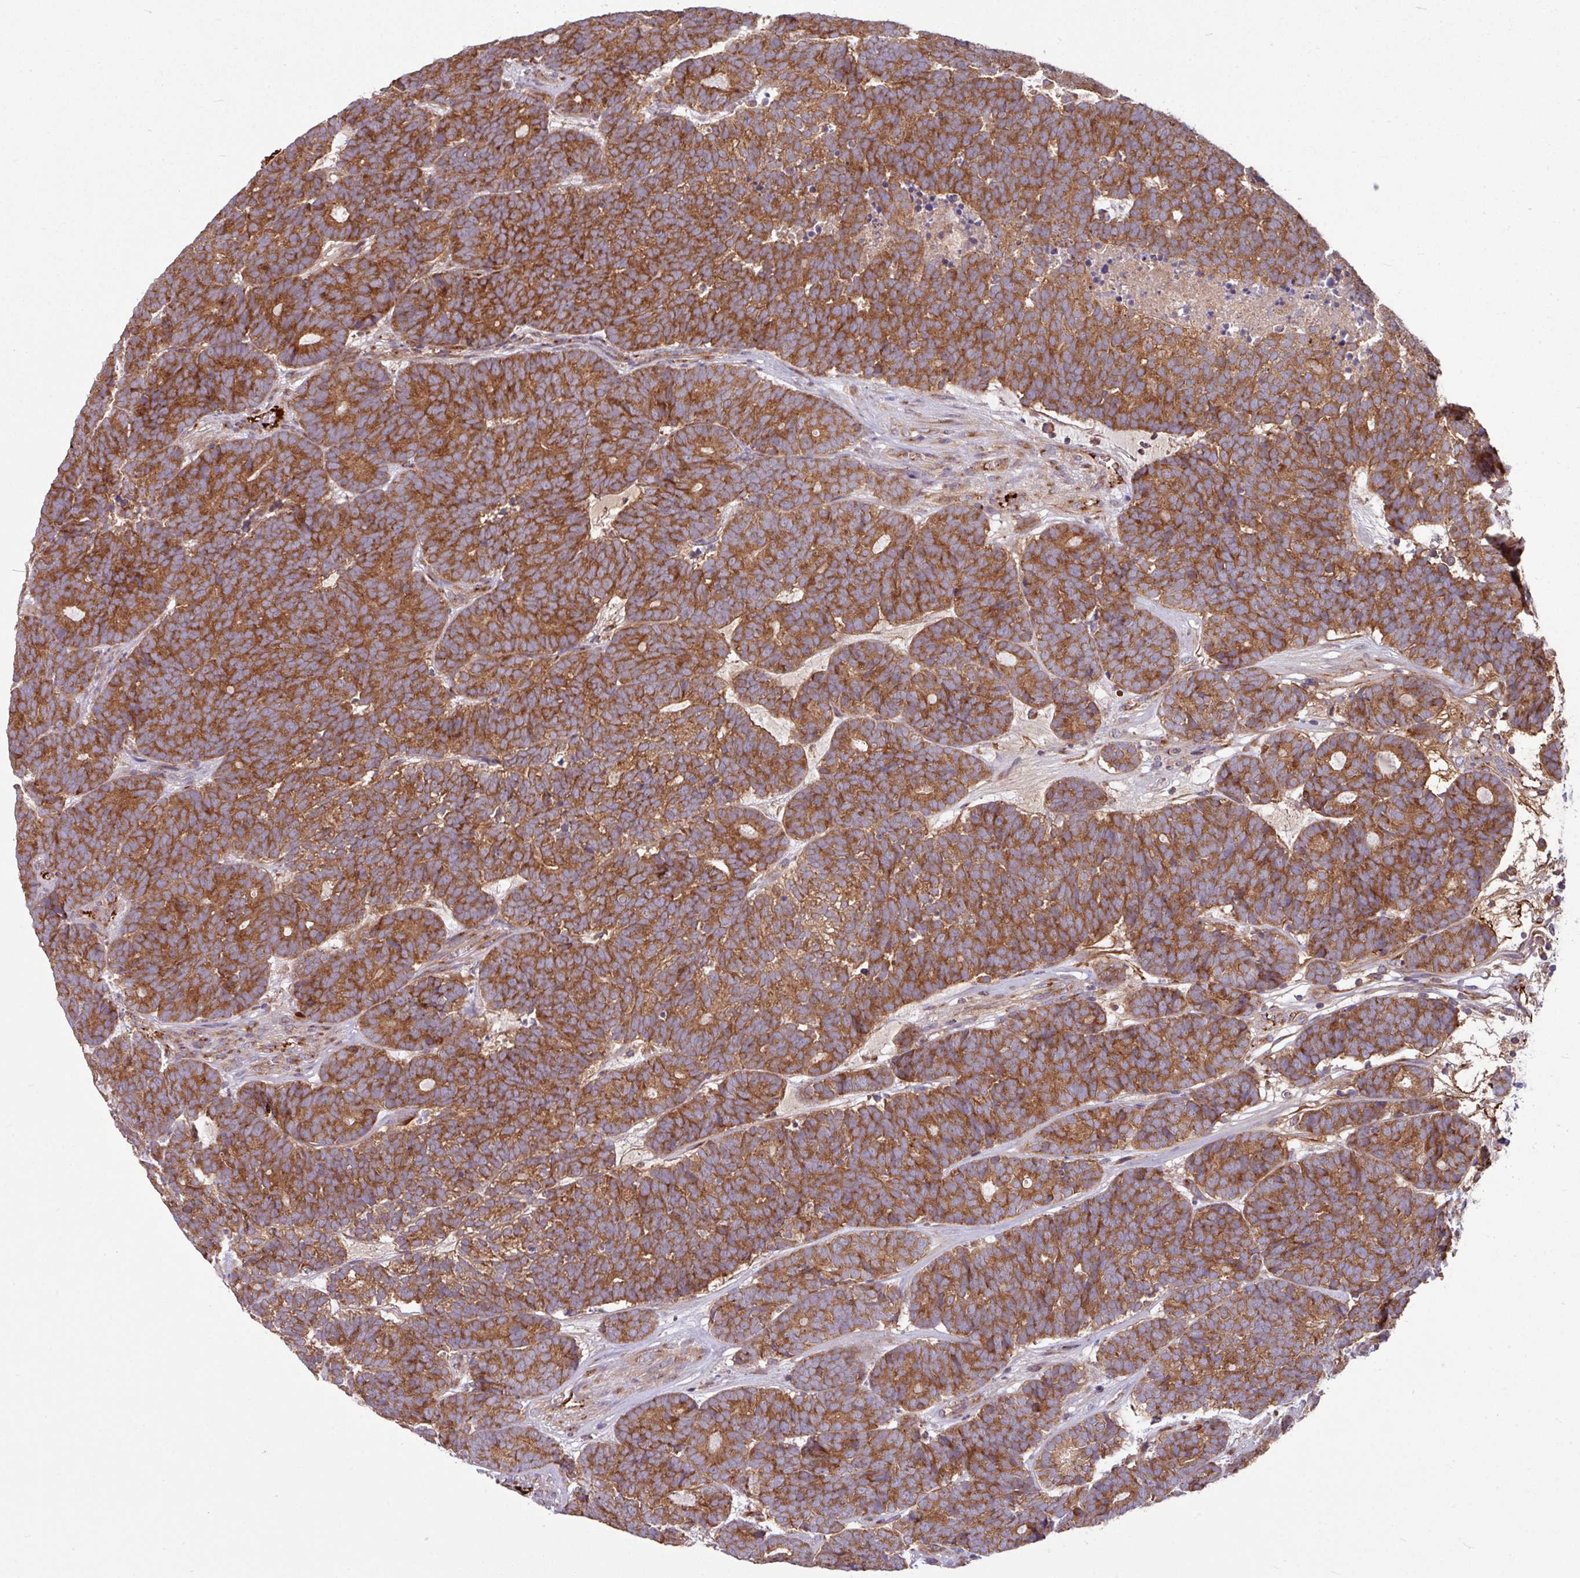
{"staining": {"intensity": "strong", "quantity": ">75%", "location": "cytoplasmic/membranous"}, "tissue": "head and neck cancer", "cell_type": "Tumor cells", "image_type": "cancer", "snomed": [{"axis": "morphology", "description": "Adenocarcinoma, NOS"}, {"axis": "topography", "description": "Head-Neck"}], "caption": "Immunohistochemical staining of head and neck adenocarcinoma displays strong cytoplasmic/membranous protein staining in approximately >75% of tumor cells.", "gene": "LSM12", "patient": {"sex": "female", "age": 81}}